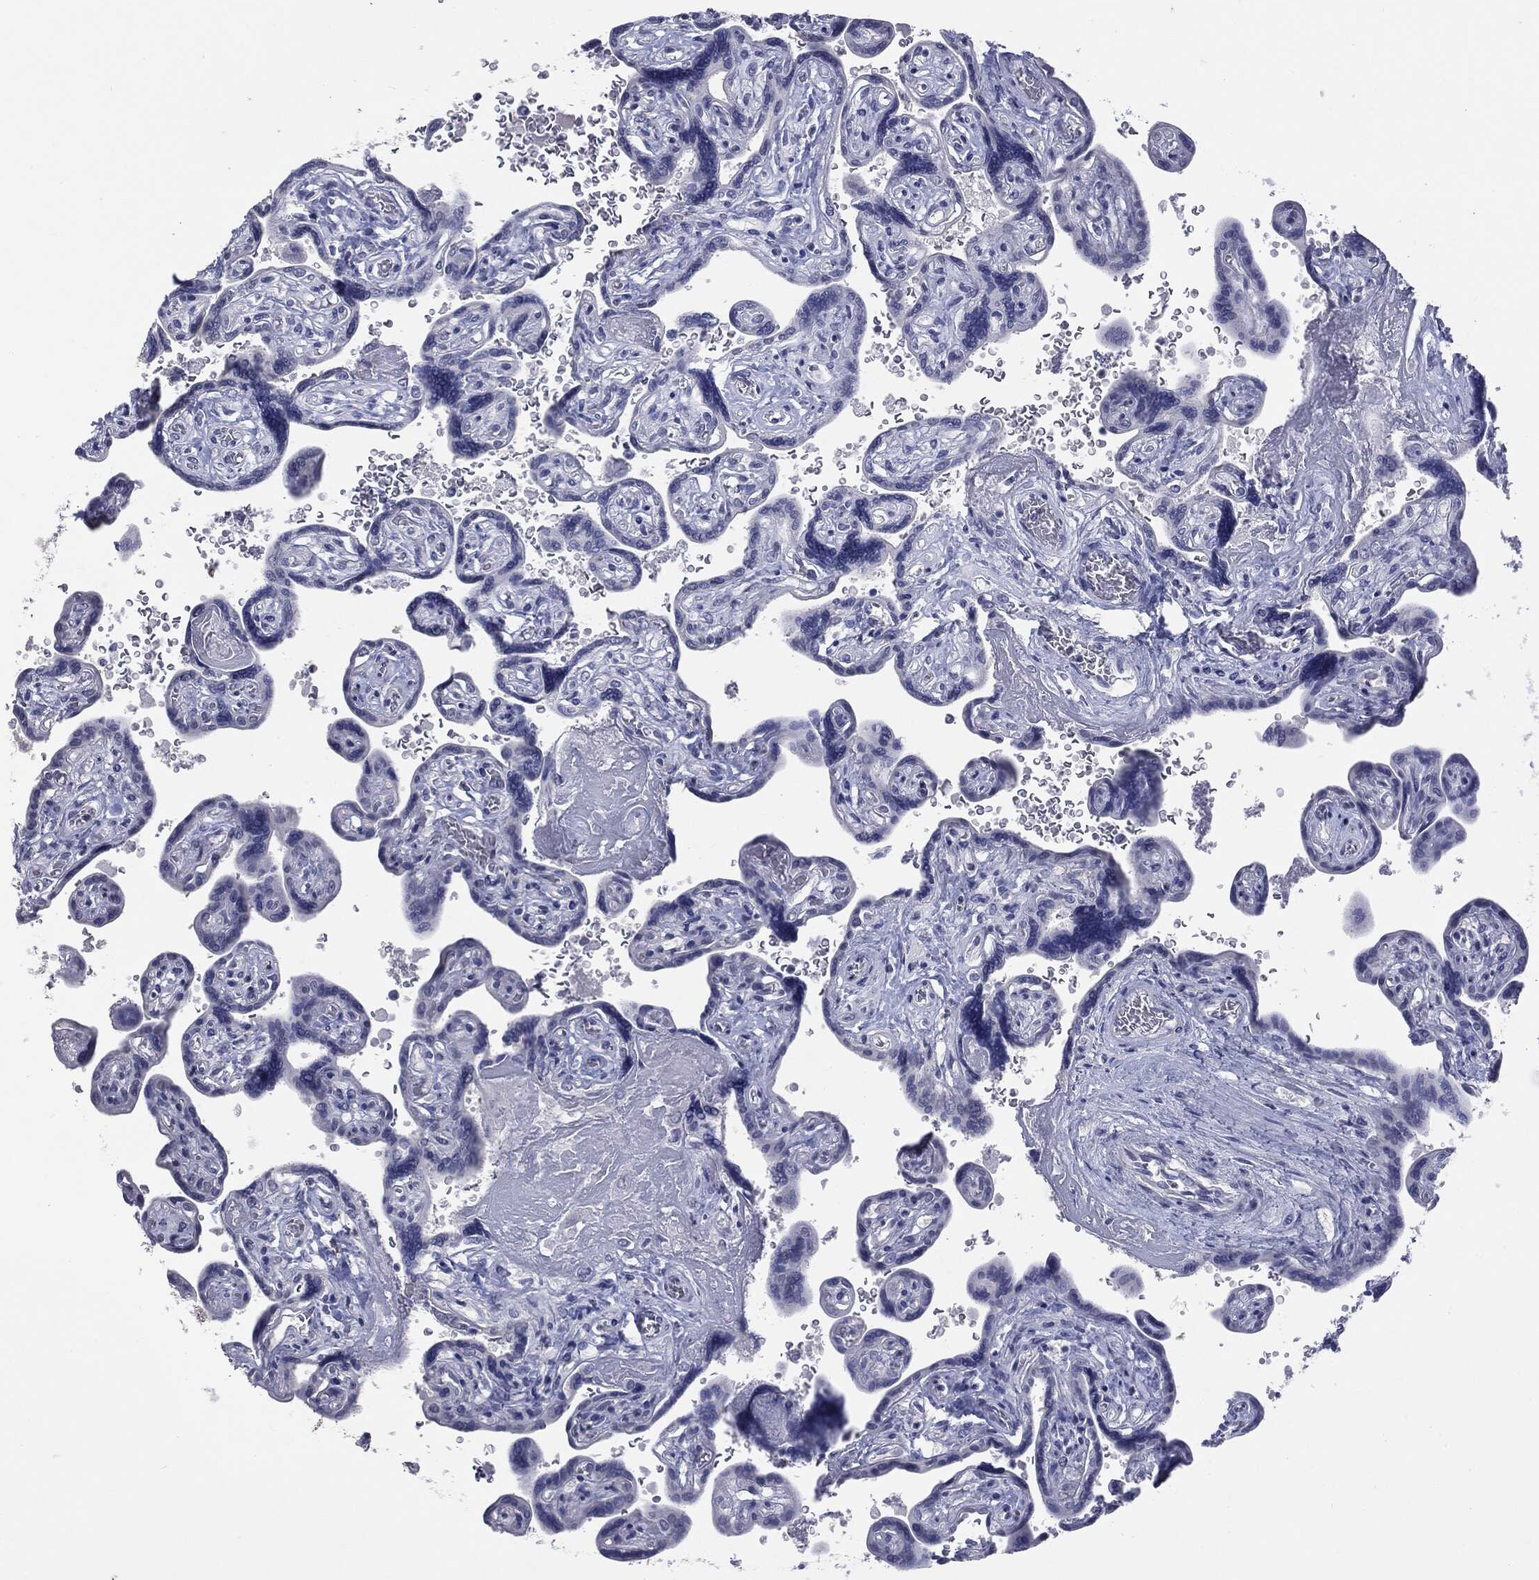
{"staining": {"intensity": "negative", "quantity": "none", "location": "none"}, "tissue": "placenta", "cell_type": "Decidual cells", "image_type": "normal", "snomed": [{"axis": "morphology", "description": "Normal tissue, NOS"}, {"axis": "topography", "description": "Placenta"}], "caption": "High power microscopy image of an immunohistochemistry histopathology image of normal placenta, revealing no significant staining in decidual cells.", "gene": "TSHB", "patient": {"sex": "female", "age": 32}}